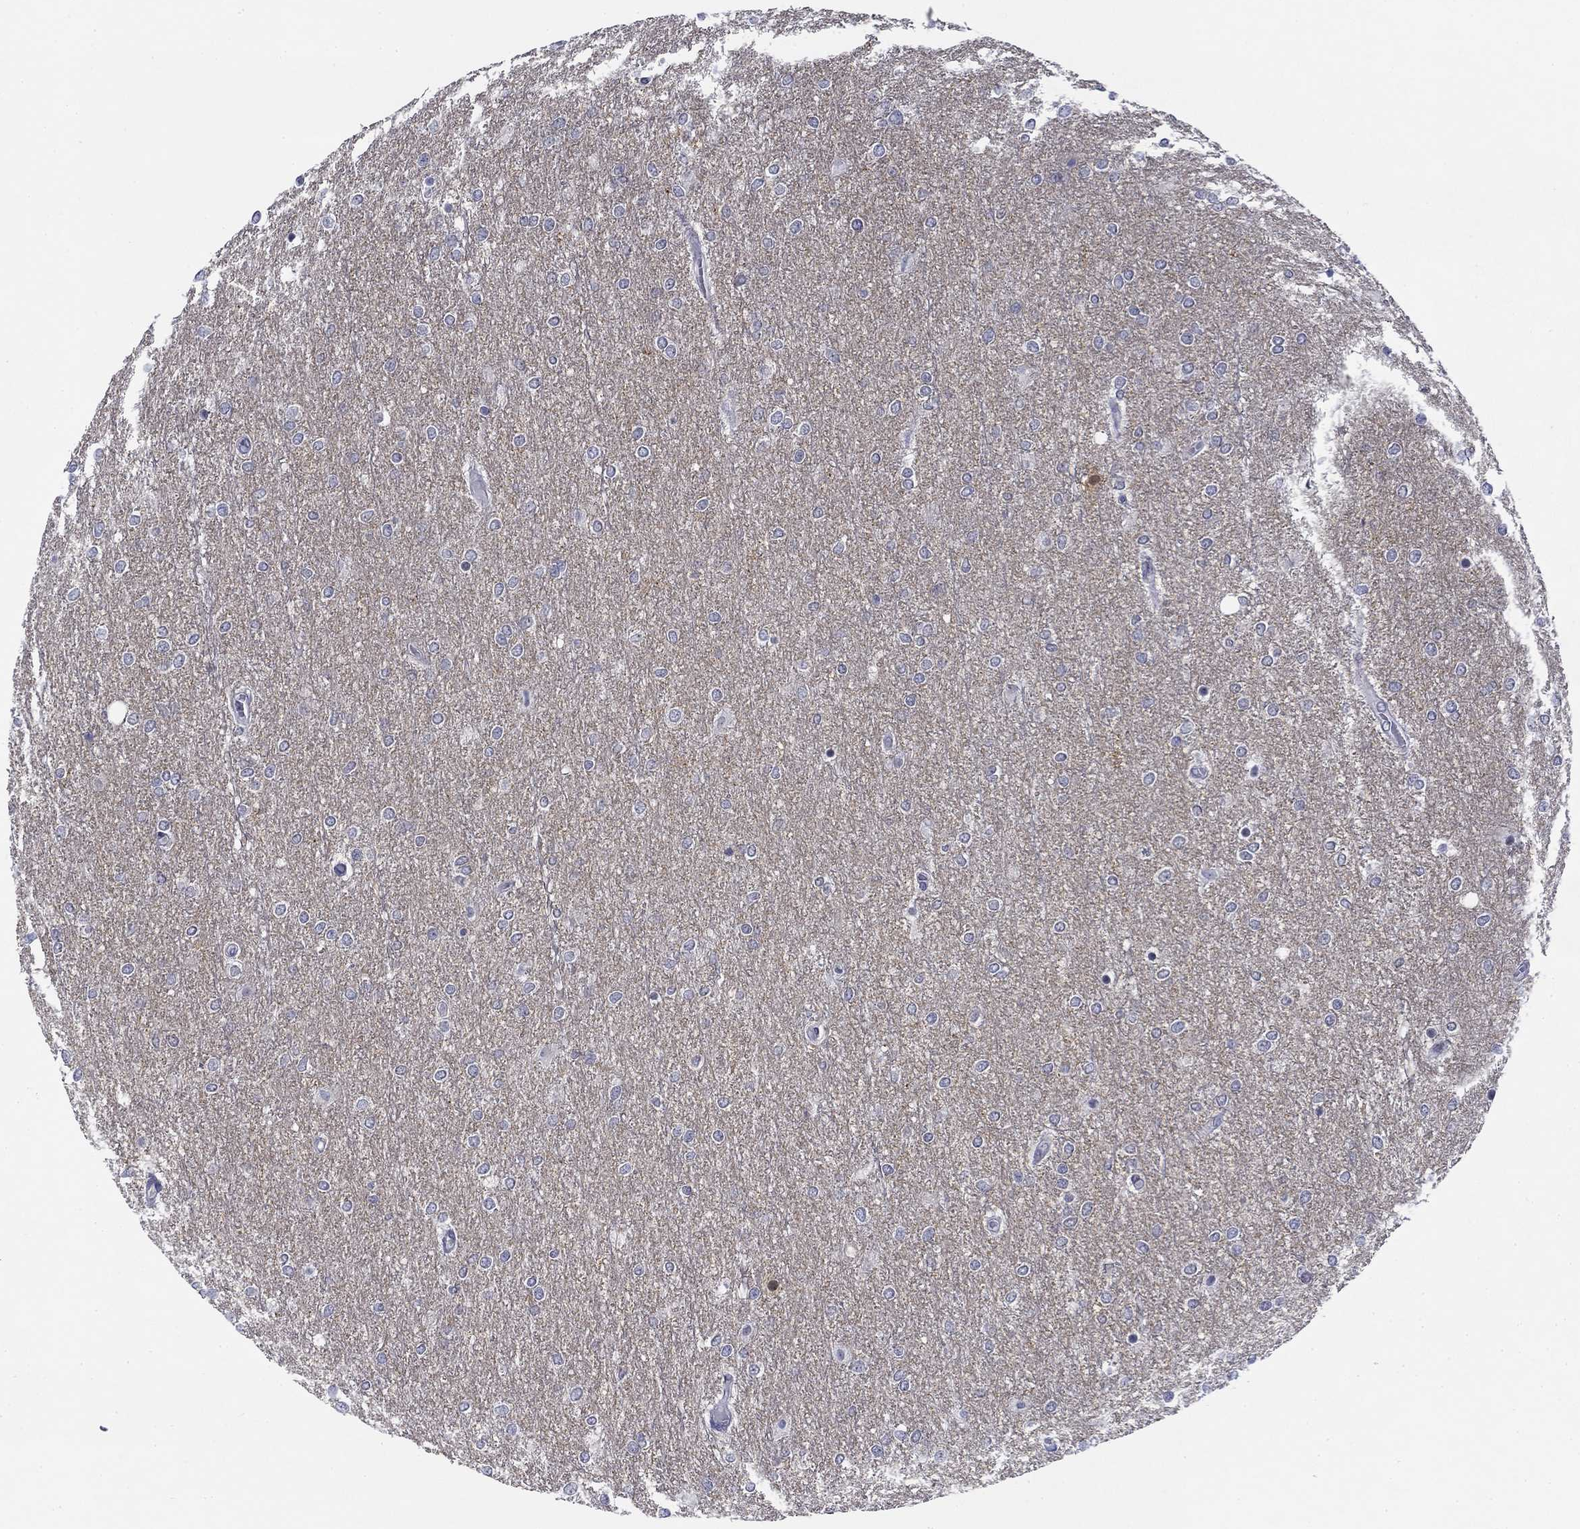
{"staining": {"intensity": "negative", "quantity": "none", "location": "none"}, "tissue": "glioma", "cell_type": "Tumor cells", "image_type": "cancer", "snomed": [{"axis": "morphology", "description": "Glioma, malignant, High grade"}, {"axis": "topography", "description": "Brain"}], "caption": "DAB immunohistochemical staining of human glioma exhibits no significant positivity in tumor cells.", "gene": "TIGD4", "patient": {"sex": "female", "age": 61}}